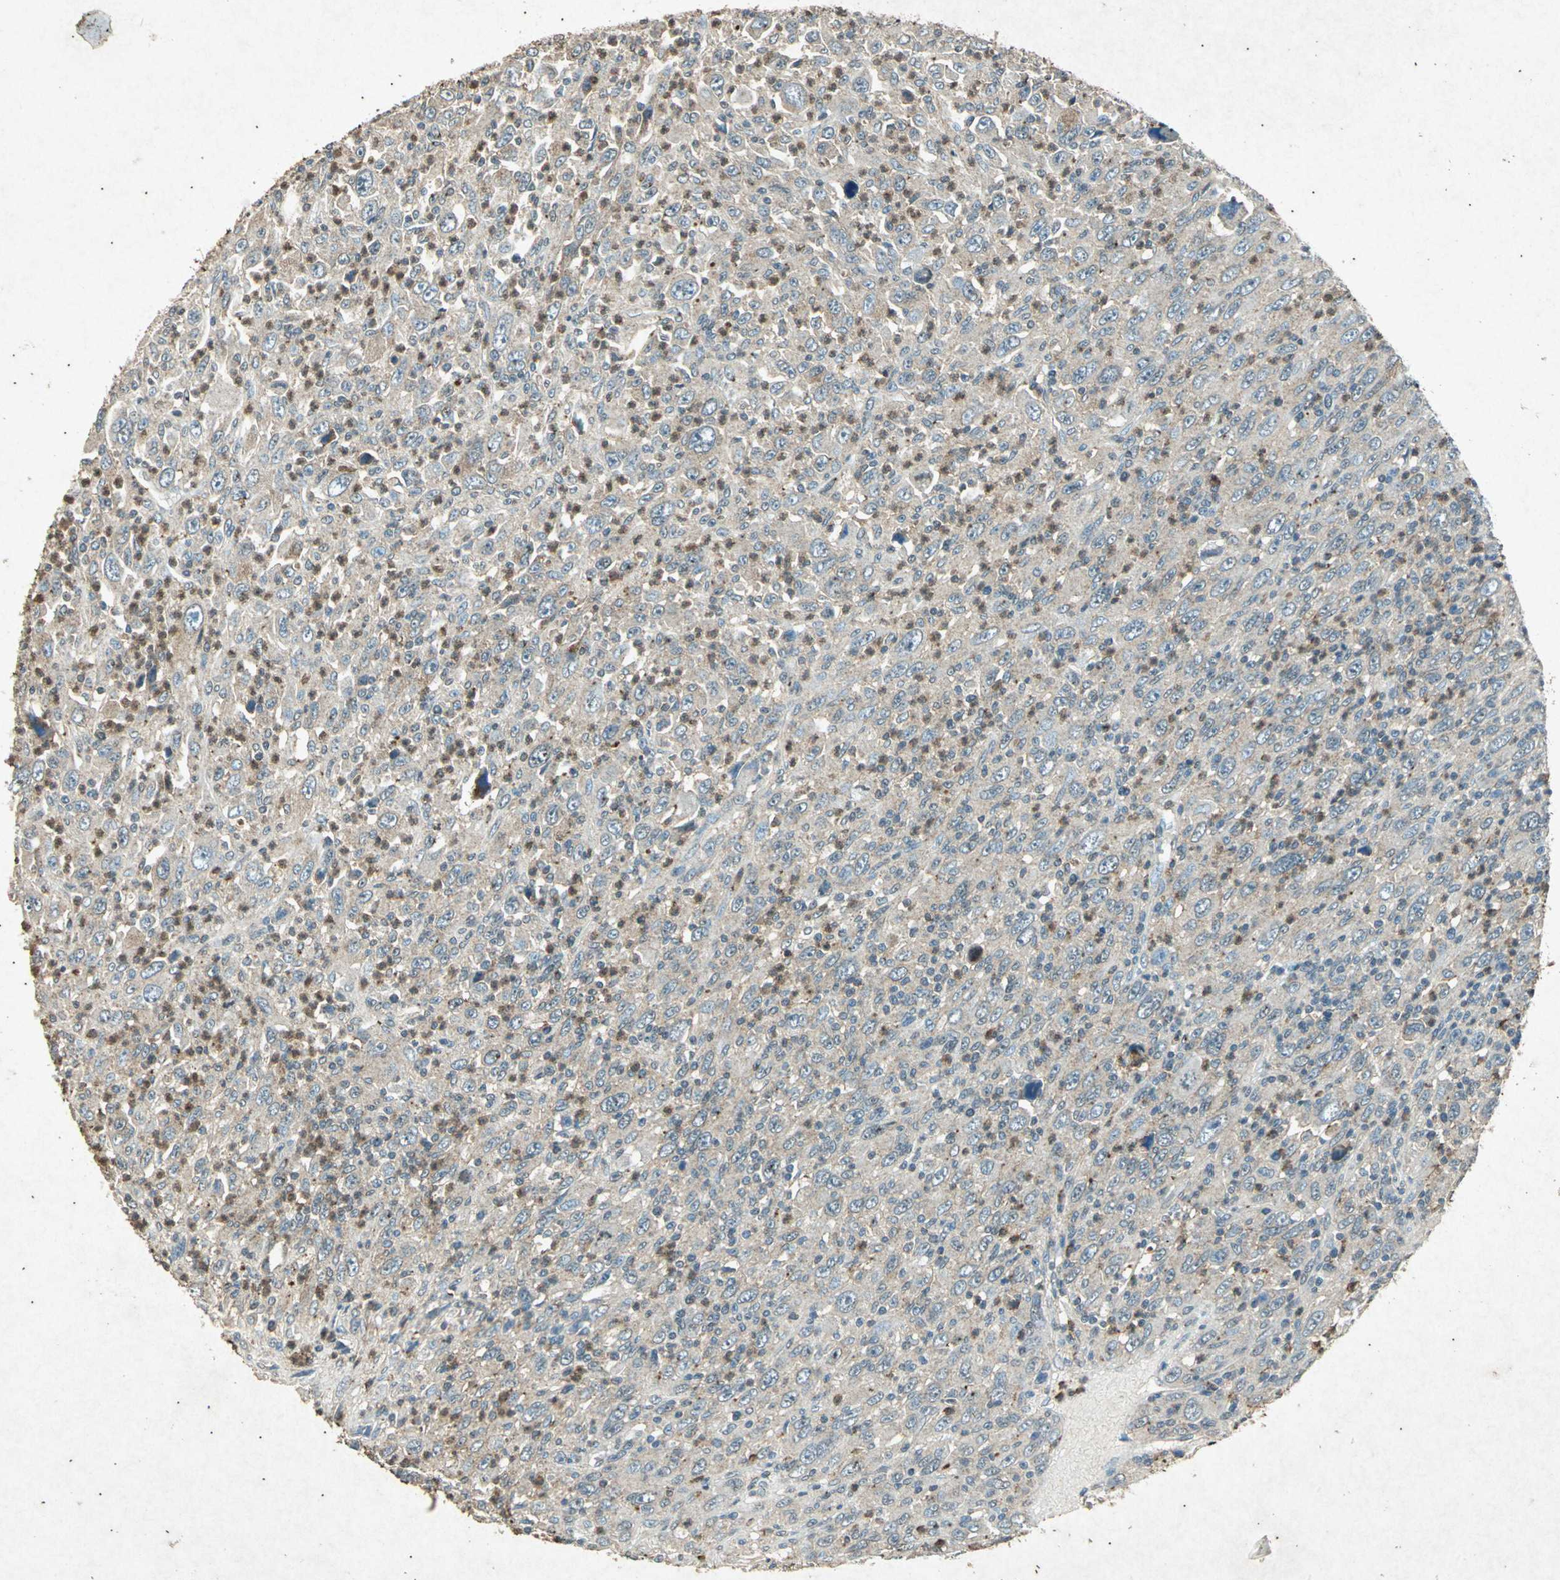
{"staining": {"intensity": "weak", "quantity": "25%-75%", "location": "cytoplasmic/membranous"}, "tissue": "melanoma", "cell_type": "Tumor cells", "image_type": "cancer", "snomed": [{"axis": "morphology", "description": "Malignant melanoma, Metastatic site"}, {"axis": "topography", "description": "Skin"}], "caption": "Immunohistochemistry (IHC) micrograph of human melanoma stained for a protein (brown), which shows low levels of weak cytoplasmic/membranous positivity in about 25%-75% of tumor cells.", "gene": "PSEN1", "patient": {"sex": "female", "age": 56}}